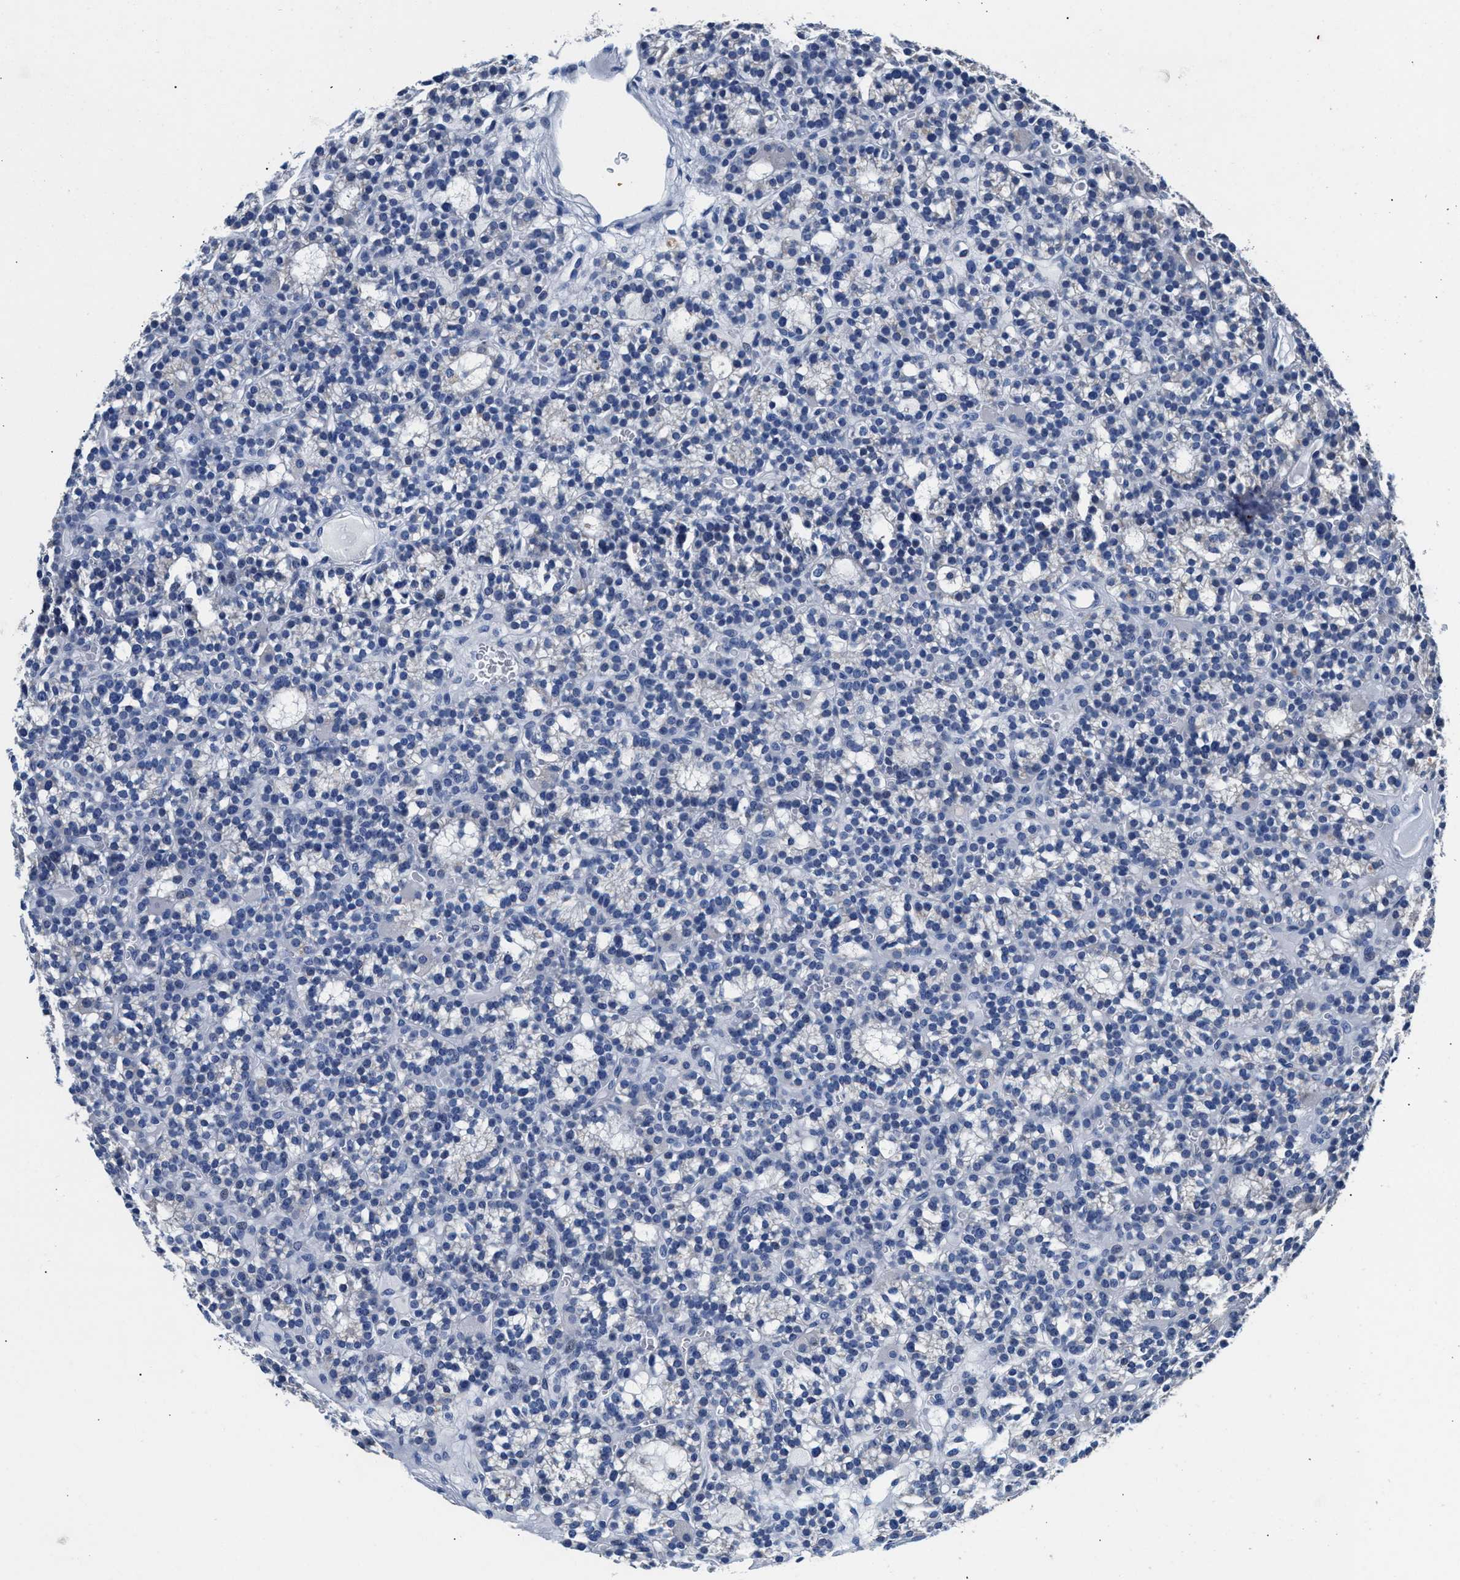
{"staining": {"intensity": "negative", "quantity": "none", "location": "none"}, "tissue": "parathyroid gland", "cell_type": "Glandular cells", "image_type": "normal", "snomed": [{"axis": "morphology", "description": "Normal tissue, NOS"}, {"axis": "morphology", "description": "Adenoma, NOS"}, {"axis": "topography", "description": "Parathyroid gland"}], "caption": "This image is of benign parathyroid gland stained with immunohistochemistry (IHC) to label a protein in brown with the nuclei are counter-stained blue. There is no positivity in glandular cells. (DAB immunohistochemistry, high magnification).", "gene": "GSTM1", "patient": {"sex": "female", "age": 58}}